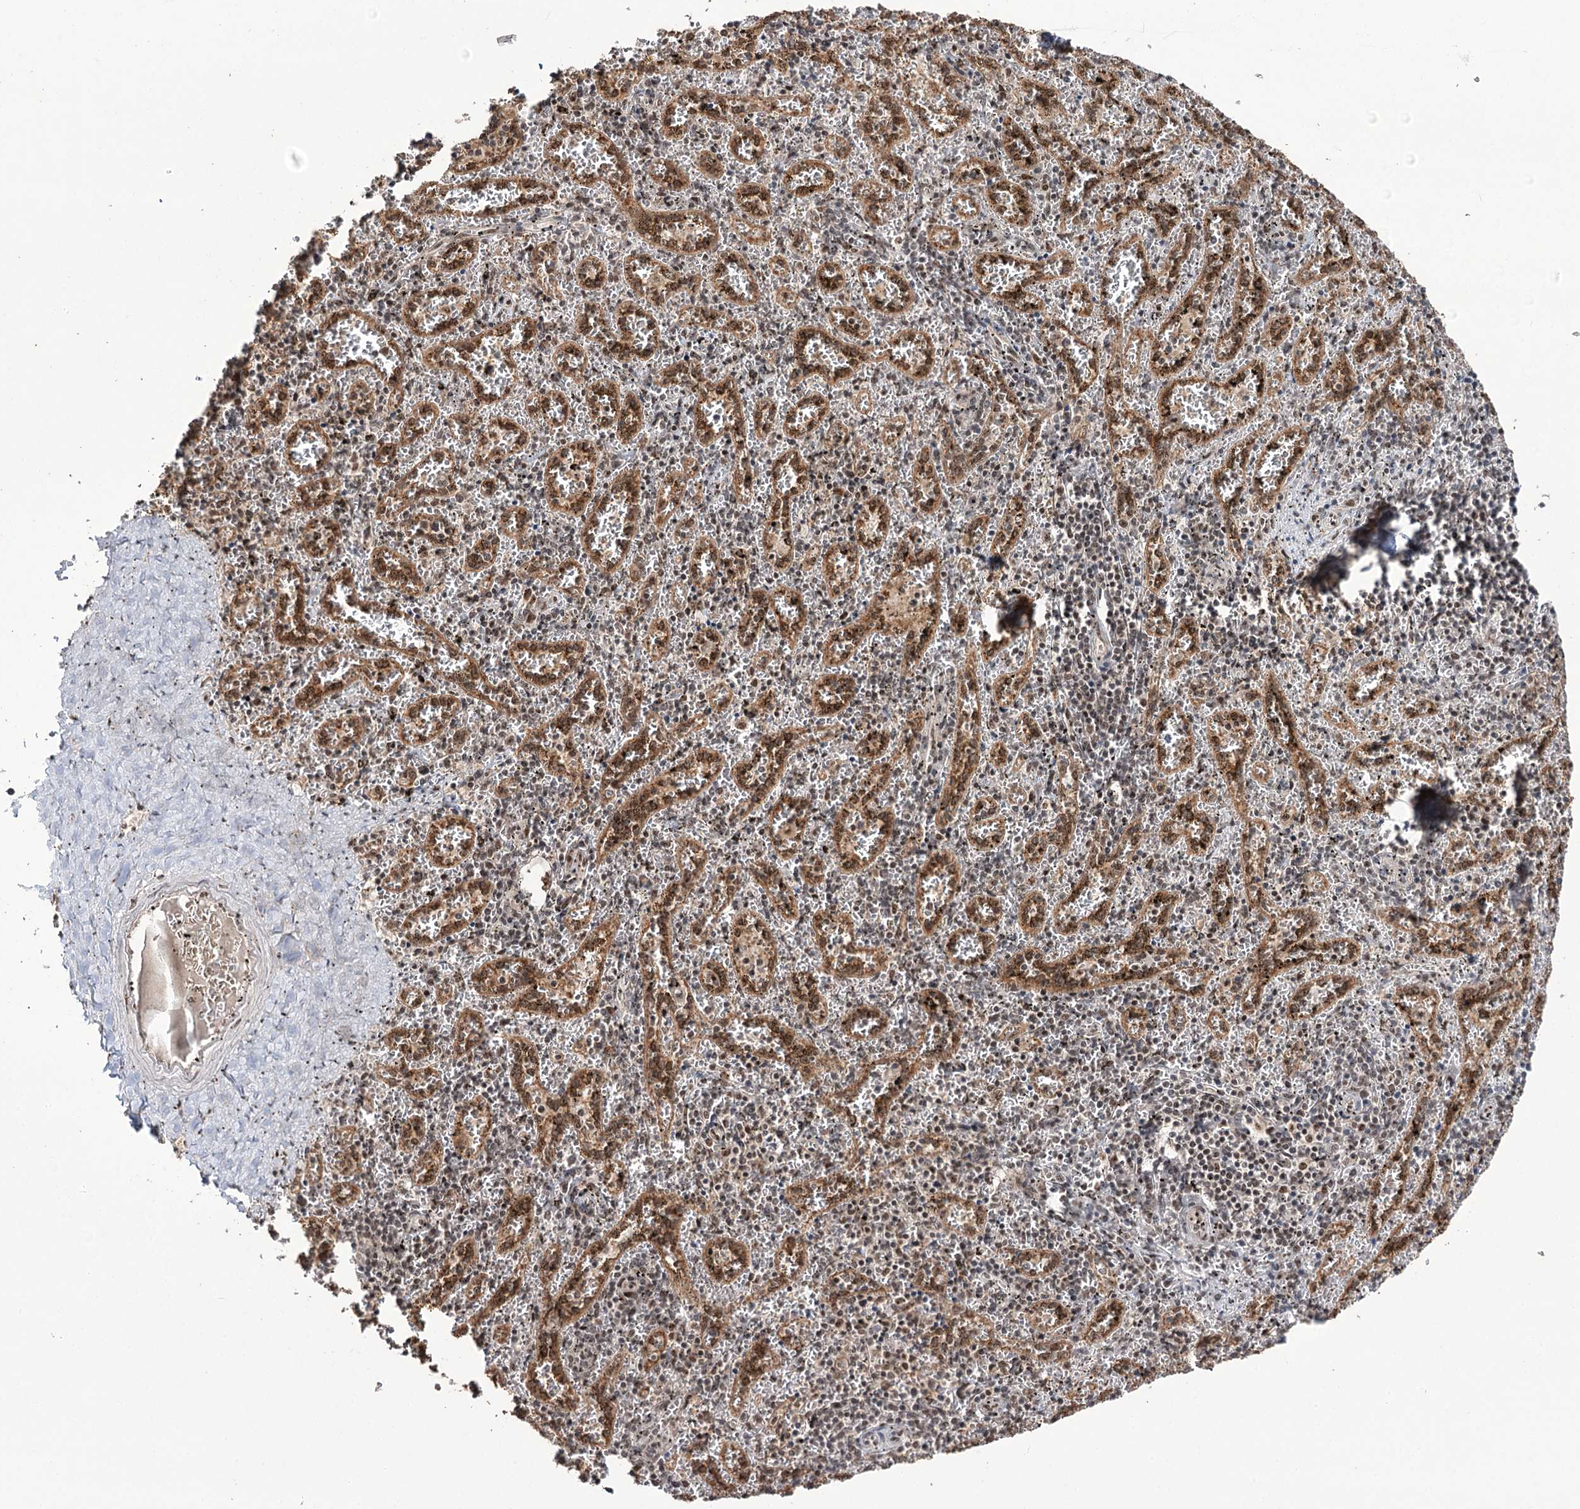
{"staining": {"intensity": "moderate", "quantity": "<25%", "location": "cytoplasmic/membranous,nuclear"}, "tissue": "spleen", "cell_type": "Cells in red pulp", "image_type": "normal", "snomed": [{"axis": "morphology", "description": "Normal tissue, NOS"}, {"axis": "topography", "description": "Spleen"}], "caption": "IHC histopathology image of unremarkable spleen: spleen stained using IHC exhibits low levels of moderate protein expression localized specifically in the cytoplasmic/membranous,nuclear of cells in red pulp, appearing as a cytoplasmic/membranous,nuclear brown color.", "gene": "ERCC3", "patient": {"sex": "male", "age": 11}}